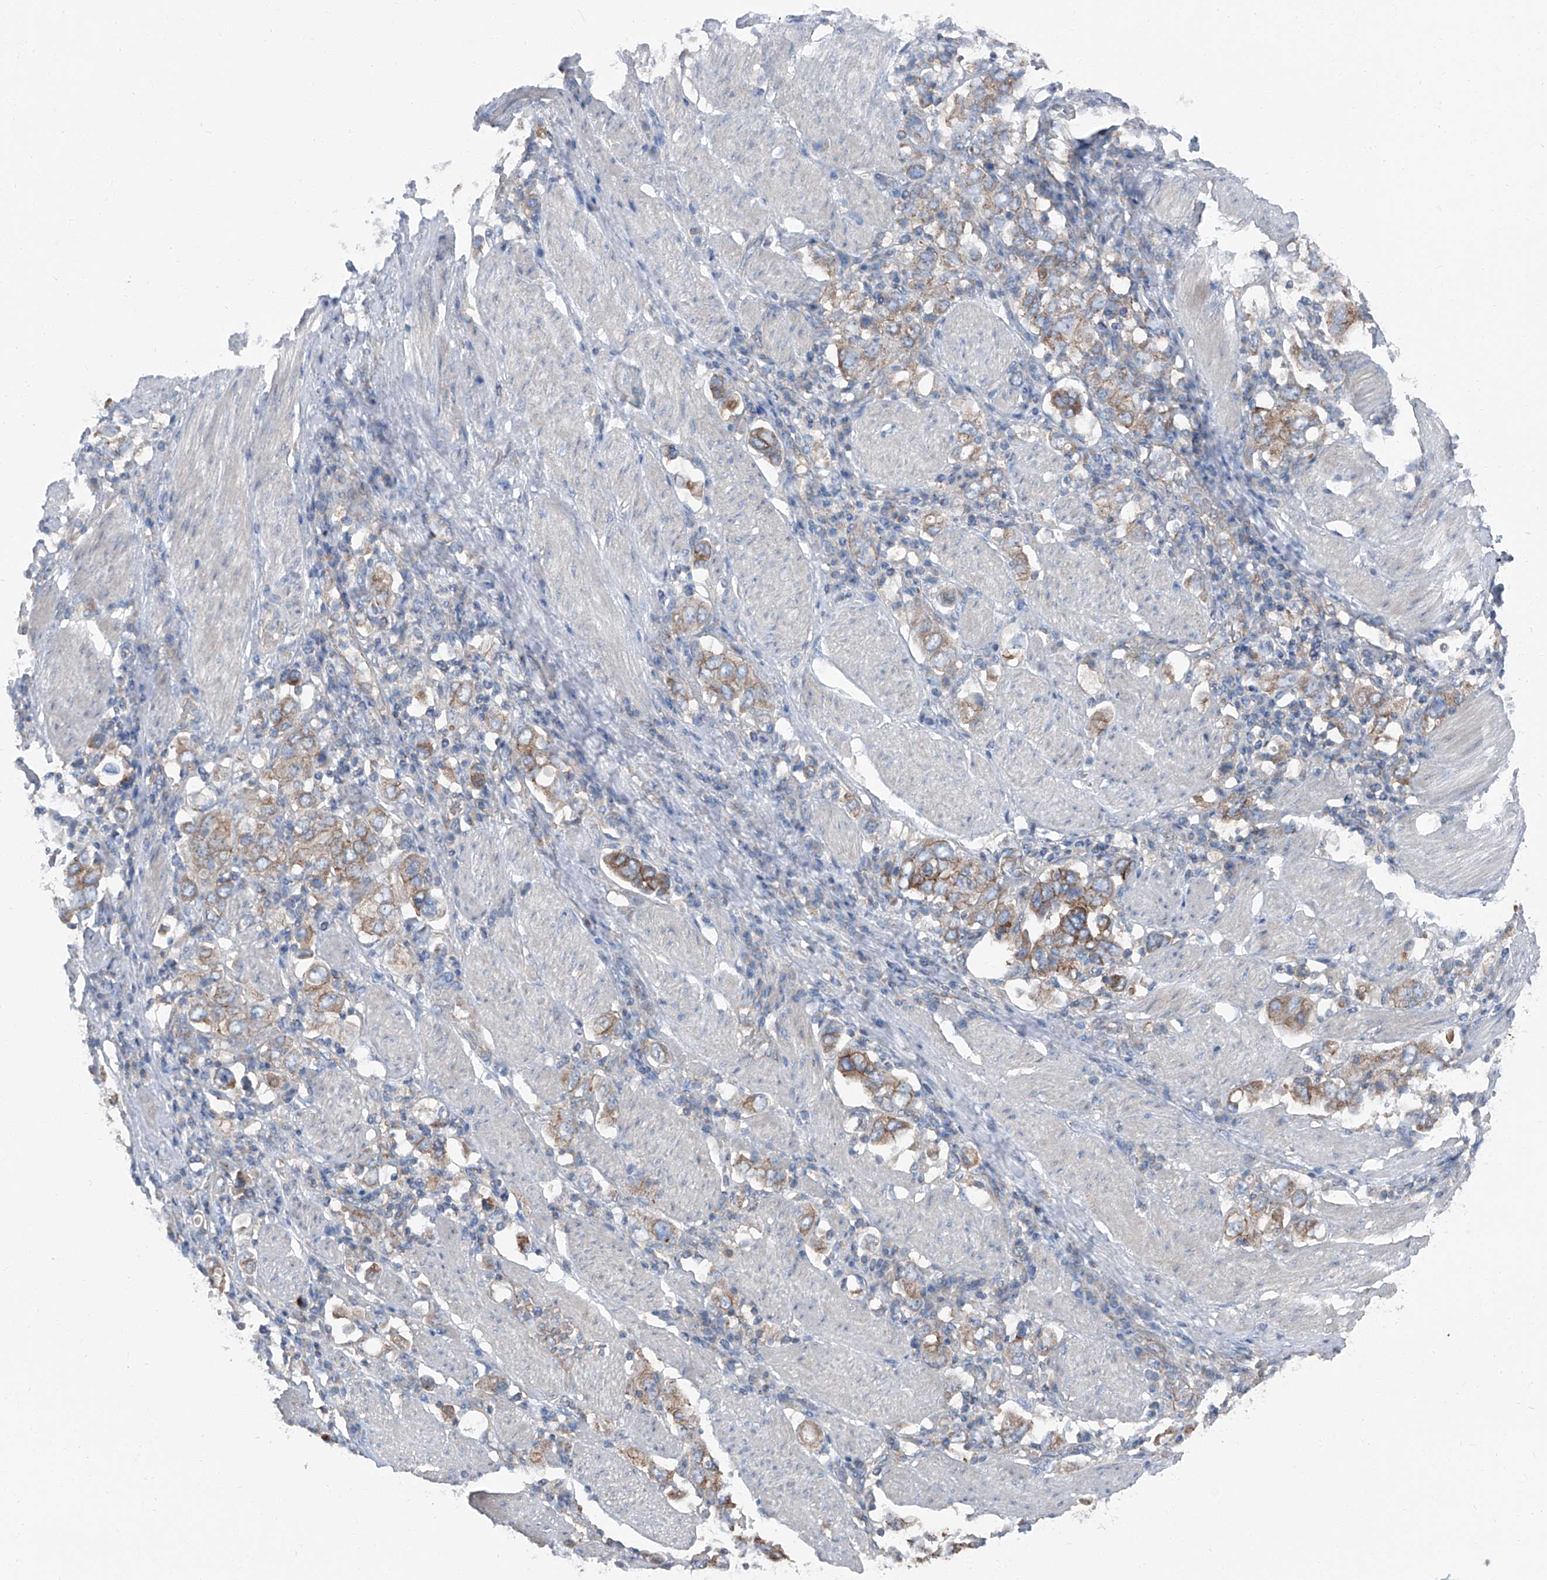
{"staining": {"intensity": "moderate", "quantity": ">75%", "location": "cytoplasmic/membranous"}, "tissue": "stomach cancer", "cell_type": "Tumor cells", "image_type": "cancer", "snomed": [{"axis": "morphology", "description": "Adenocarcinoma, NOS"}, {"axis": "topography", "description": "Stomach, upper"}], "caption": "Protein expression analysis of stomach cancer (adenocarcinoma) displays moderate cytoplasmic/membranous expression in about >75% of tumor cells.", "gene": "GPR142", "patient": {"sex": "male", "age": 62}}